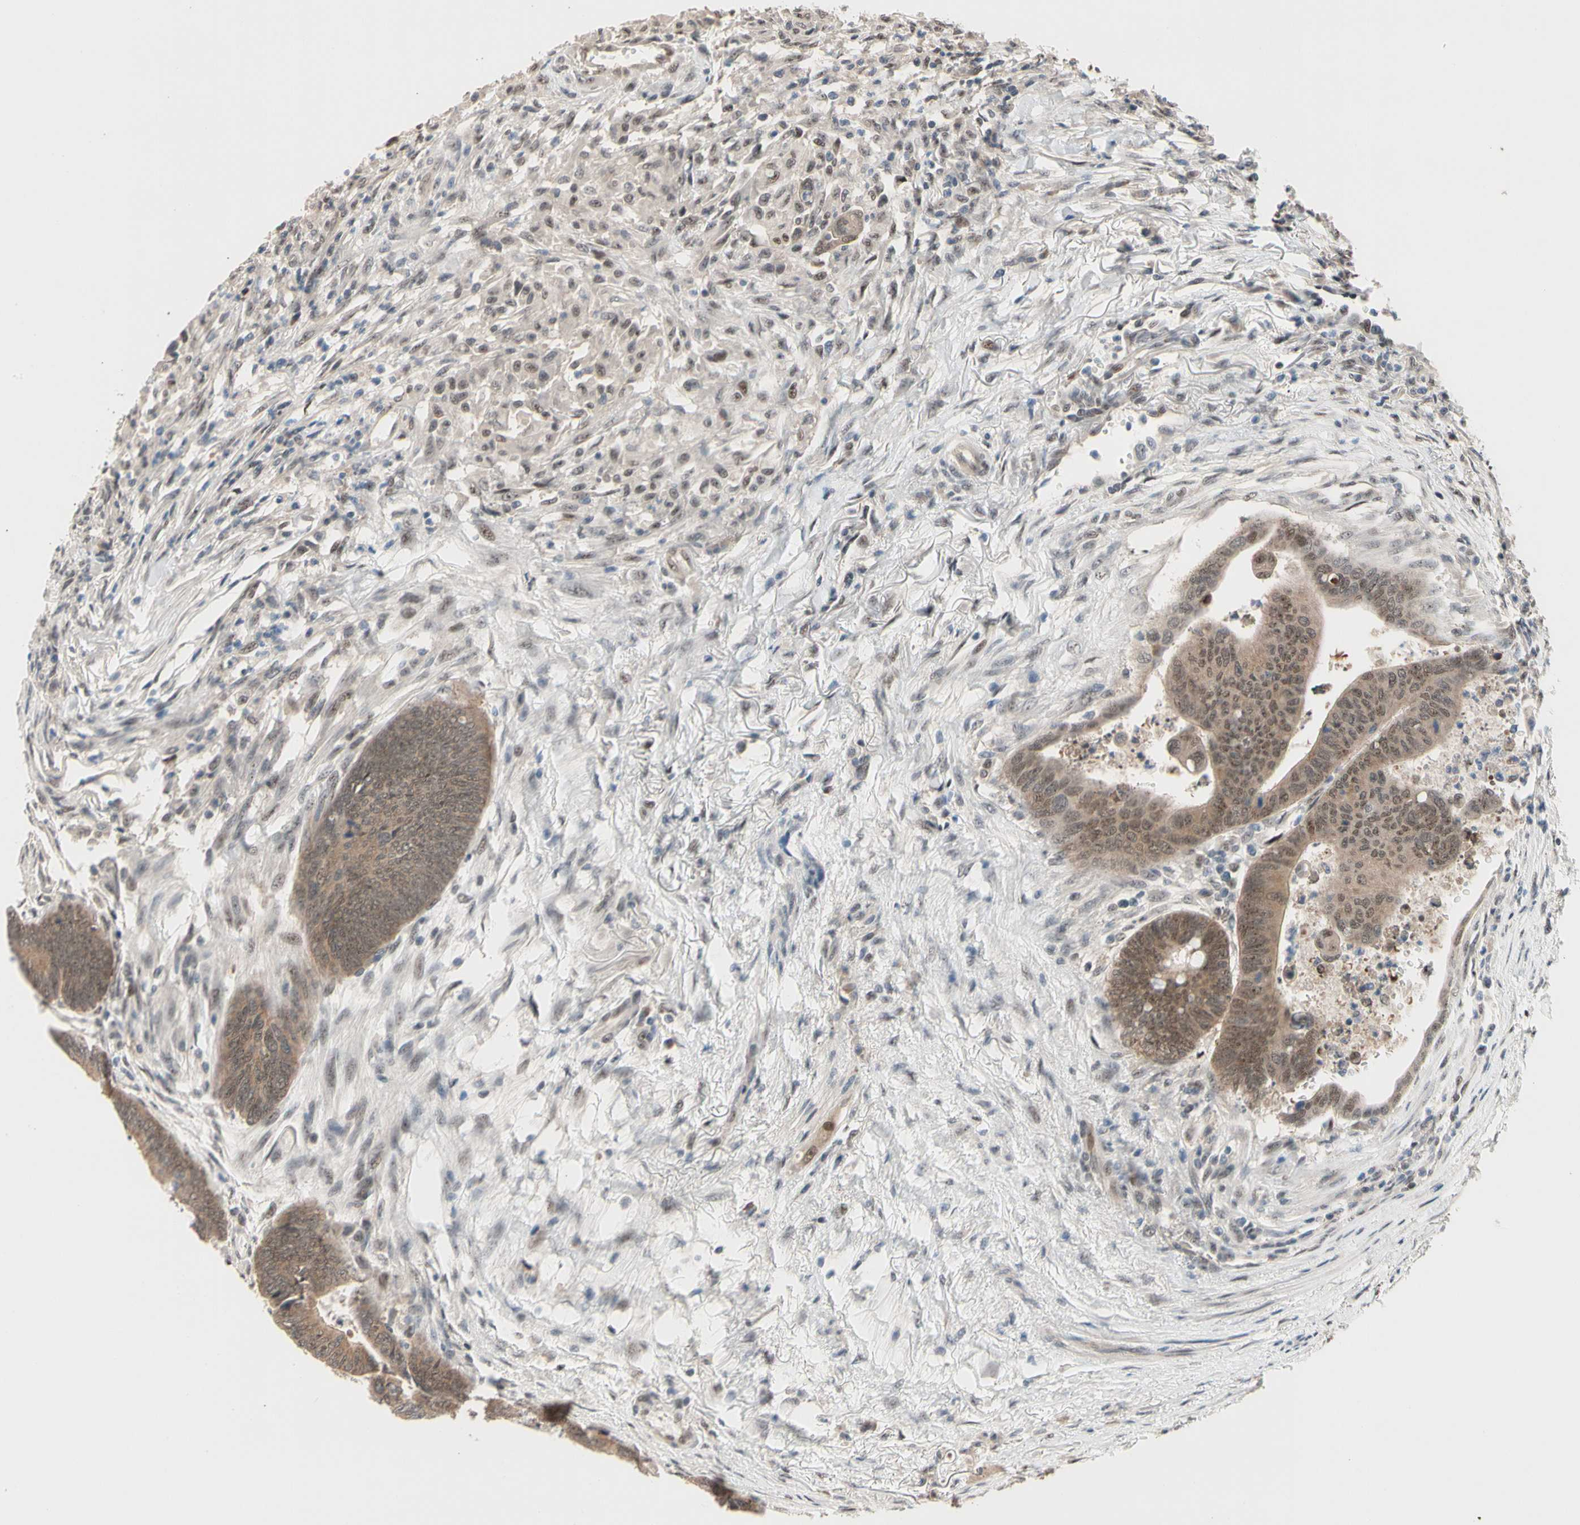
{"staining": {"intensity": "moderate", "quantity": ">75%", "location": "cytoplasmic/membranous,nuclear"}, "tissue": "colorectal cancer", "cell_type": "Tumor cells", "image_type": "cancer", "snomed": [{"axis": "morphology", "description": "Normal tissue, NOS"}, {"axis": "morphology", "description": "Adenocarcinoma, NOS"}, {"axis": "topography", "description": "Rectum"}, {"axis": "topography", "description": "Peripheral nerve tissue"}], "caption": "DAB (3,3'-diaminobenzidine) immunohistochemical staining of human colorectal cancer demonstrates moderate cytoplasmic/membranous and nuclear protein expression in approximately >75% of tumor cells.", "gene": "NGEF", "patient": {"sex": "male", "age": 92}}